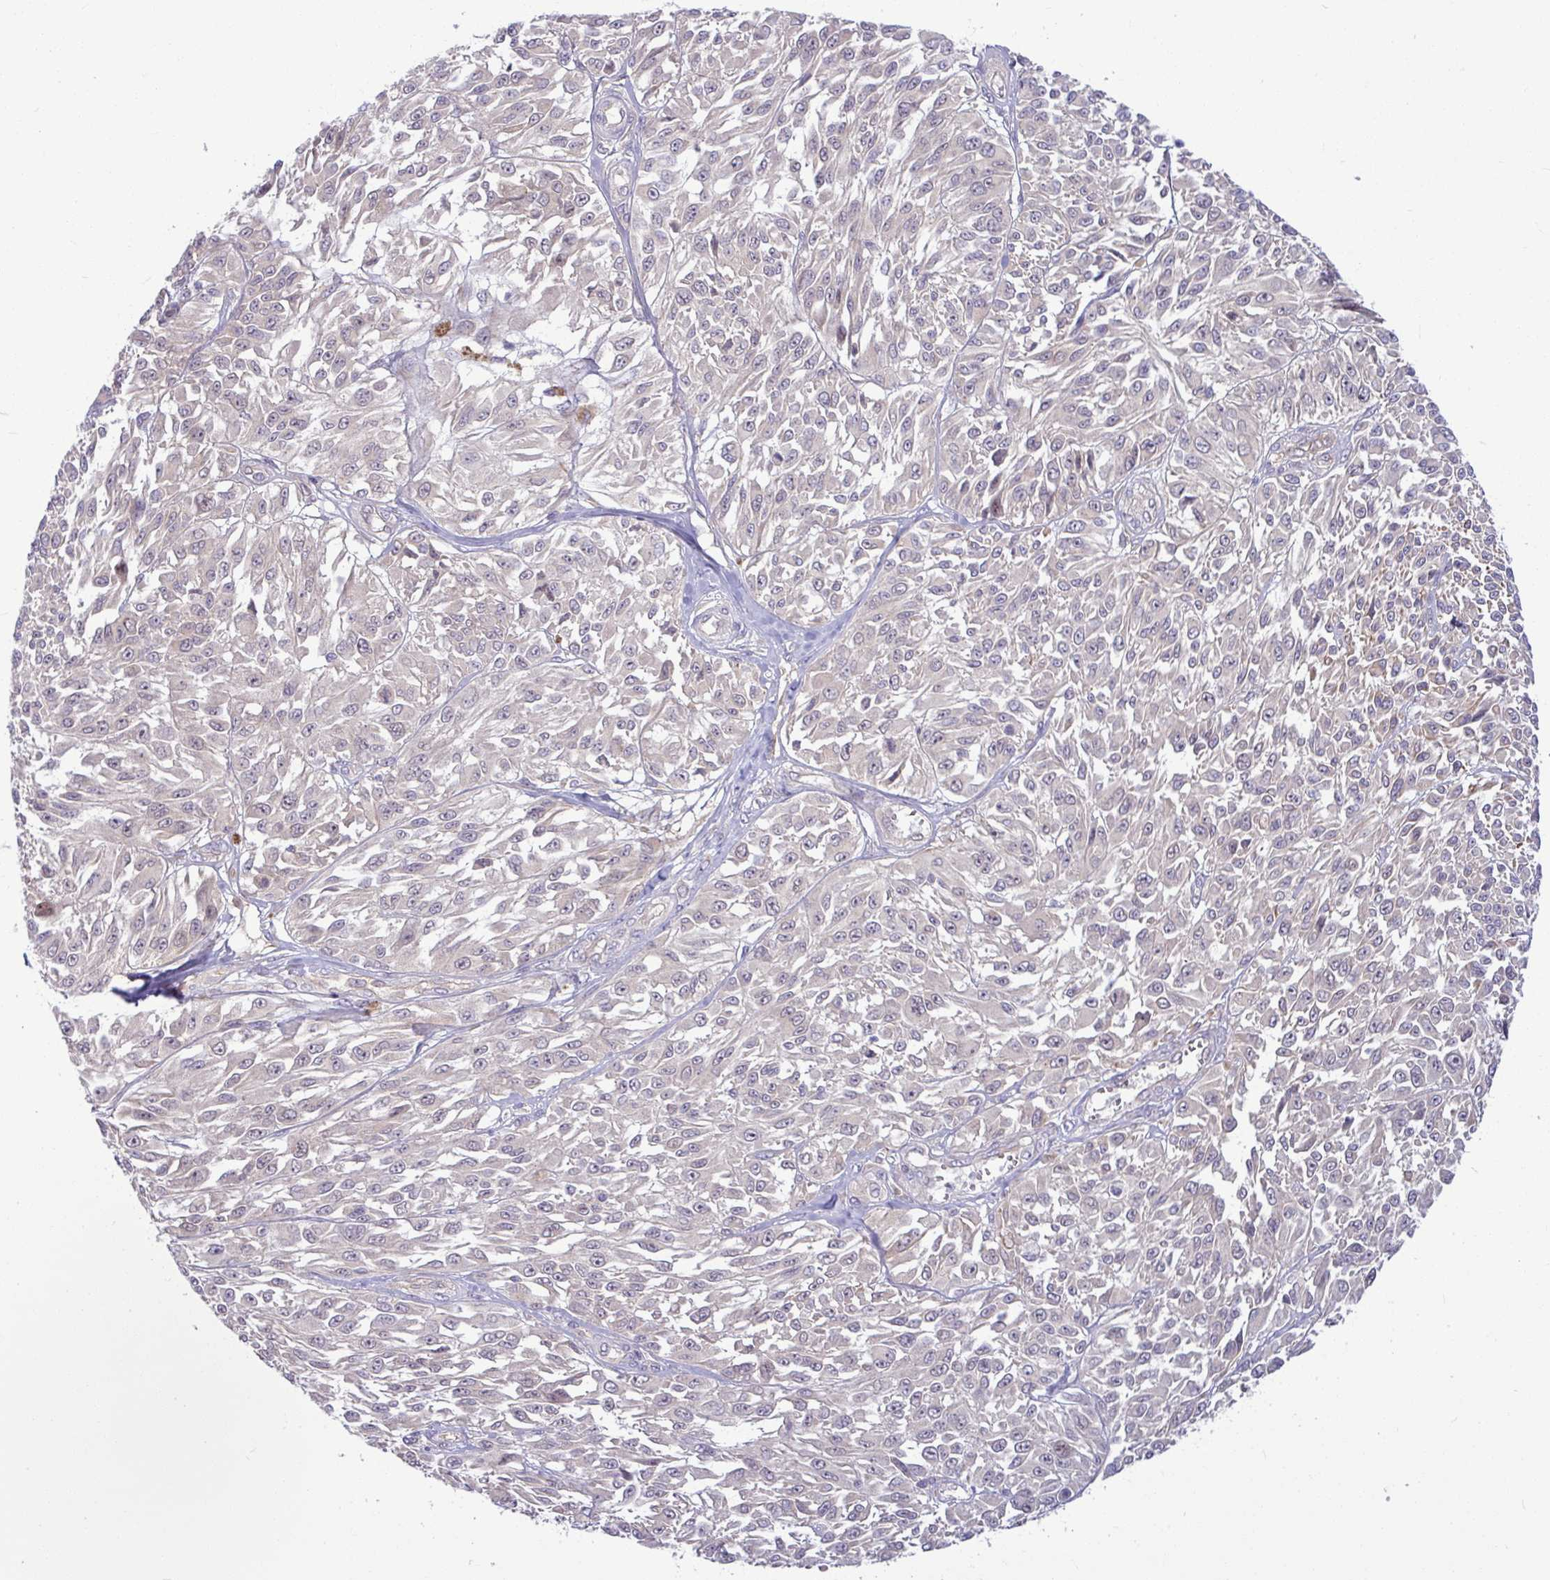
{"staining": {"intensity": "moderate", "quantity": "<25%", "location": "cytoplasmic/membranous"}, "tissue": "melanoma", "cell_type": "Tumor cells", "image_type": "cancer", "snomed": [{"axis": "morphology", "description": "Malignant melanoma, NOS"}, {"axis": "topography", "description": "Skin"}], "caption": "Immunohistochemical staining of human melanoma exhibits low levels of moderate cytoplasmic/membranous staining in about <25% of tumor cells.", "gene": "B4GALNT4", "patient": {"sex": "male", "age": 94}}